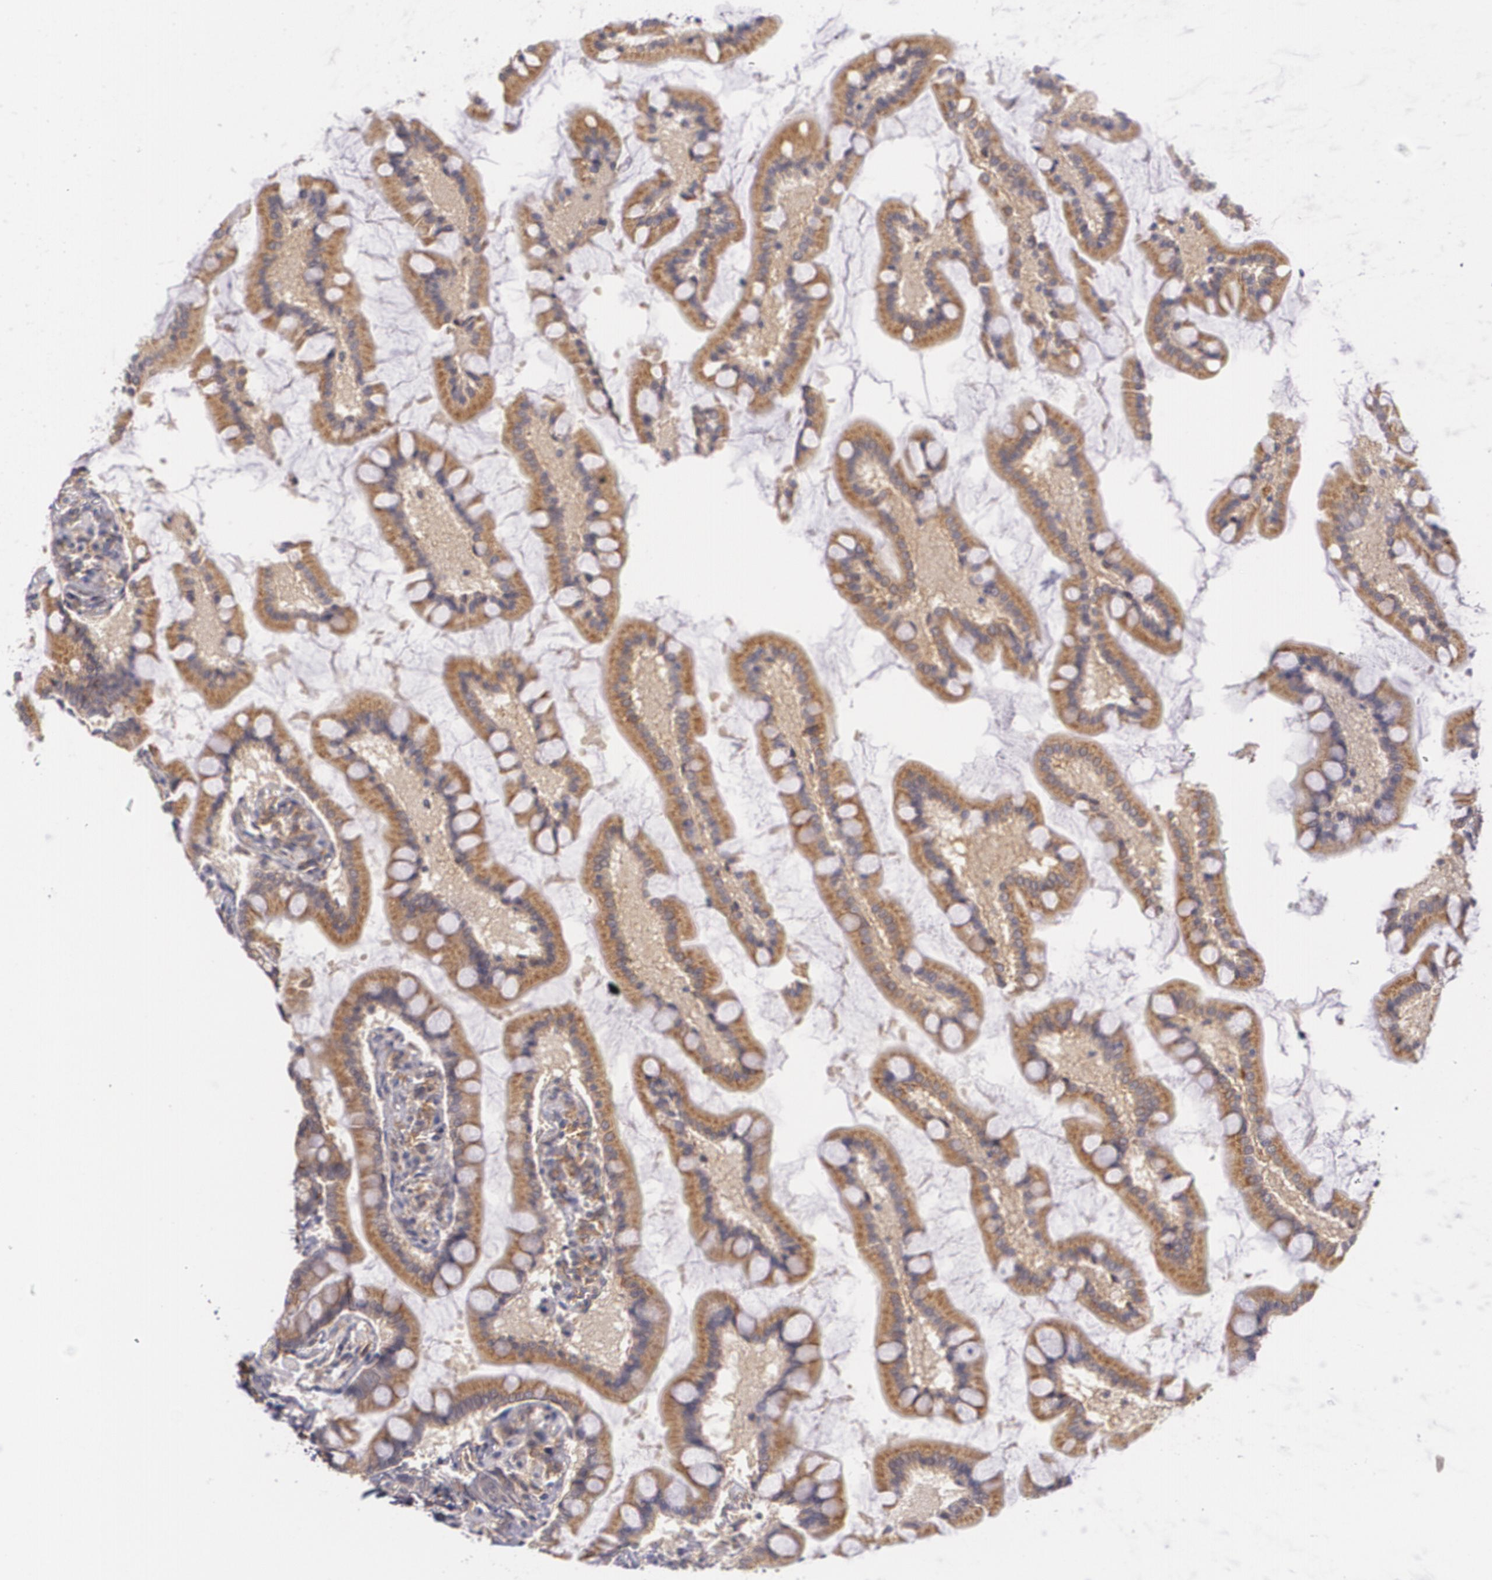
{"staining": {"intensity": "moderate", "quantity": ">75%", "location": "cytoplasmic/membranous"}, "tissue": "small intestine", "cell_type": "Glandular cells", "image_type": "normal", "snomed": [{"axis": "morphology", "description": "Normal tissue, NOS"}, {"axis": "topography", "description": "Small intestine"}], "caption": "Immunohistochemical staining of unremarkable human small intestine shows moderate cytoplasmic/membranous protein expression in about >75% of glandular cells.", "gene": "CCL17", "patient": {"sex": "male", "age": 41}}